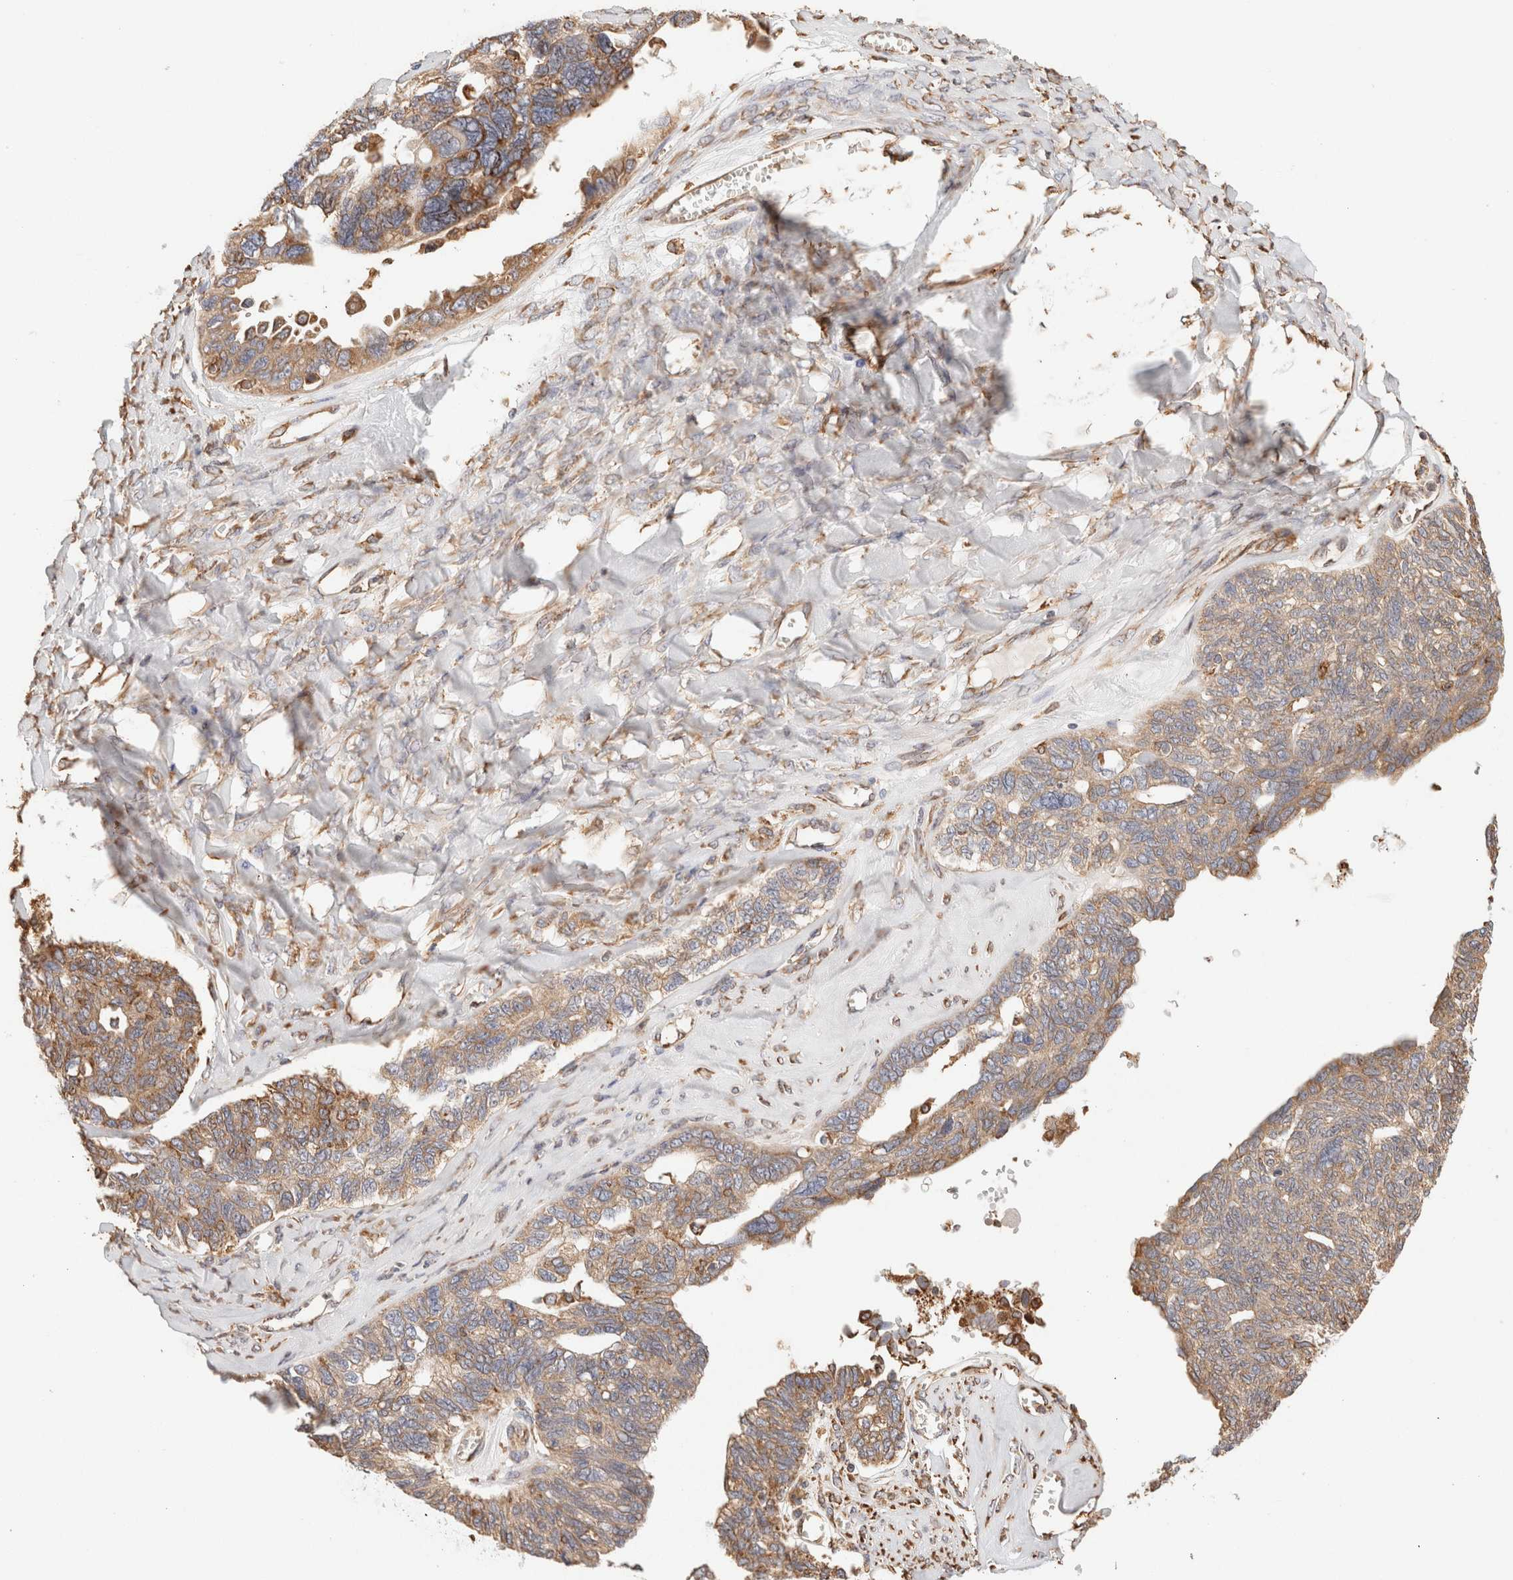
{"staining": {"intensity": "moderate", "quantity": ">75%", "location": "cytoplasmic/membranous"}, "tissue": "ovarian cancer", "cell_type": "Tumor cells", "image_type": "cancer", "snomed": [{"axis": "morphology", "description": "Cystadenocarcinoma, serous, NOS"}, {"axis": "topography", "description": "Ovary"}], "caption": "There is medium levels of moderate cytoplasmic/membranous expression in tumor cells of ovarian serous cystadenocarcinoma, as demonstrated by immunohistochemical staining (brown color).", "gene": "FER", "patient": {"sex": "female", "age": 79}}